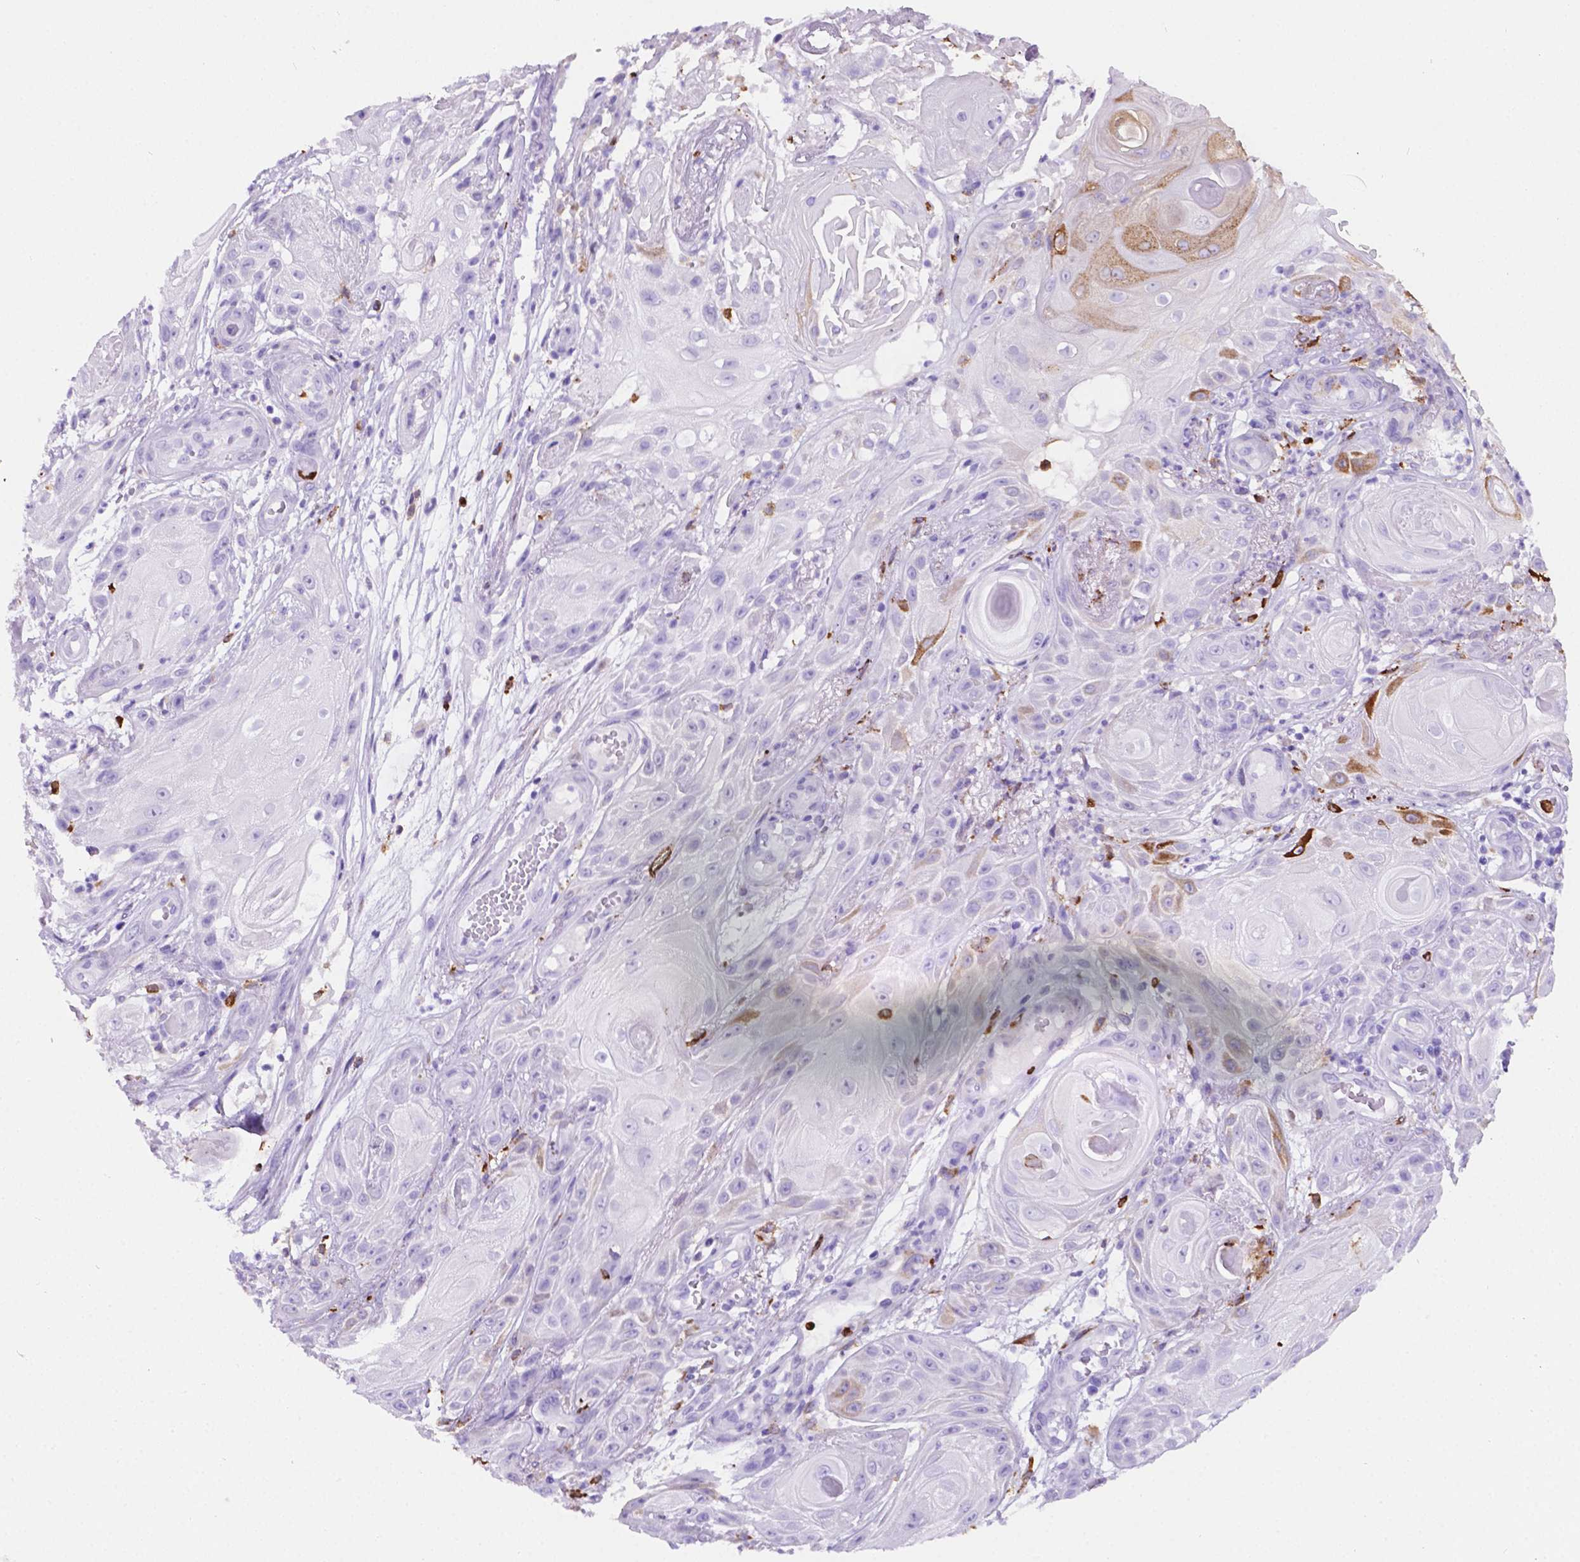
{"staining": {"intensity": "negative", "quantity": "none", "location": "none"}, "tissue": "skin cancer", "cell_type": "Tumor cells", "image_type": "cancer", "snomed": [{"axis": "morphology", "description": "Squamous cell carcinoma, NOS"}, {"axis": "topography", "description": "Skin"}], "caption": "This is a image of IHC staining of skin squamous cell carcinoma, which shows no positivity in tumor cells.", "gene": "MACF1", "patient": {"sex": "male", "age": 62}}